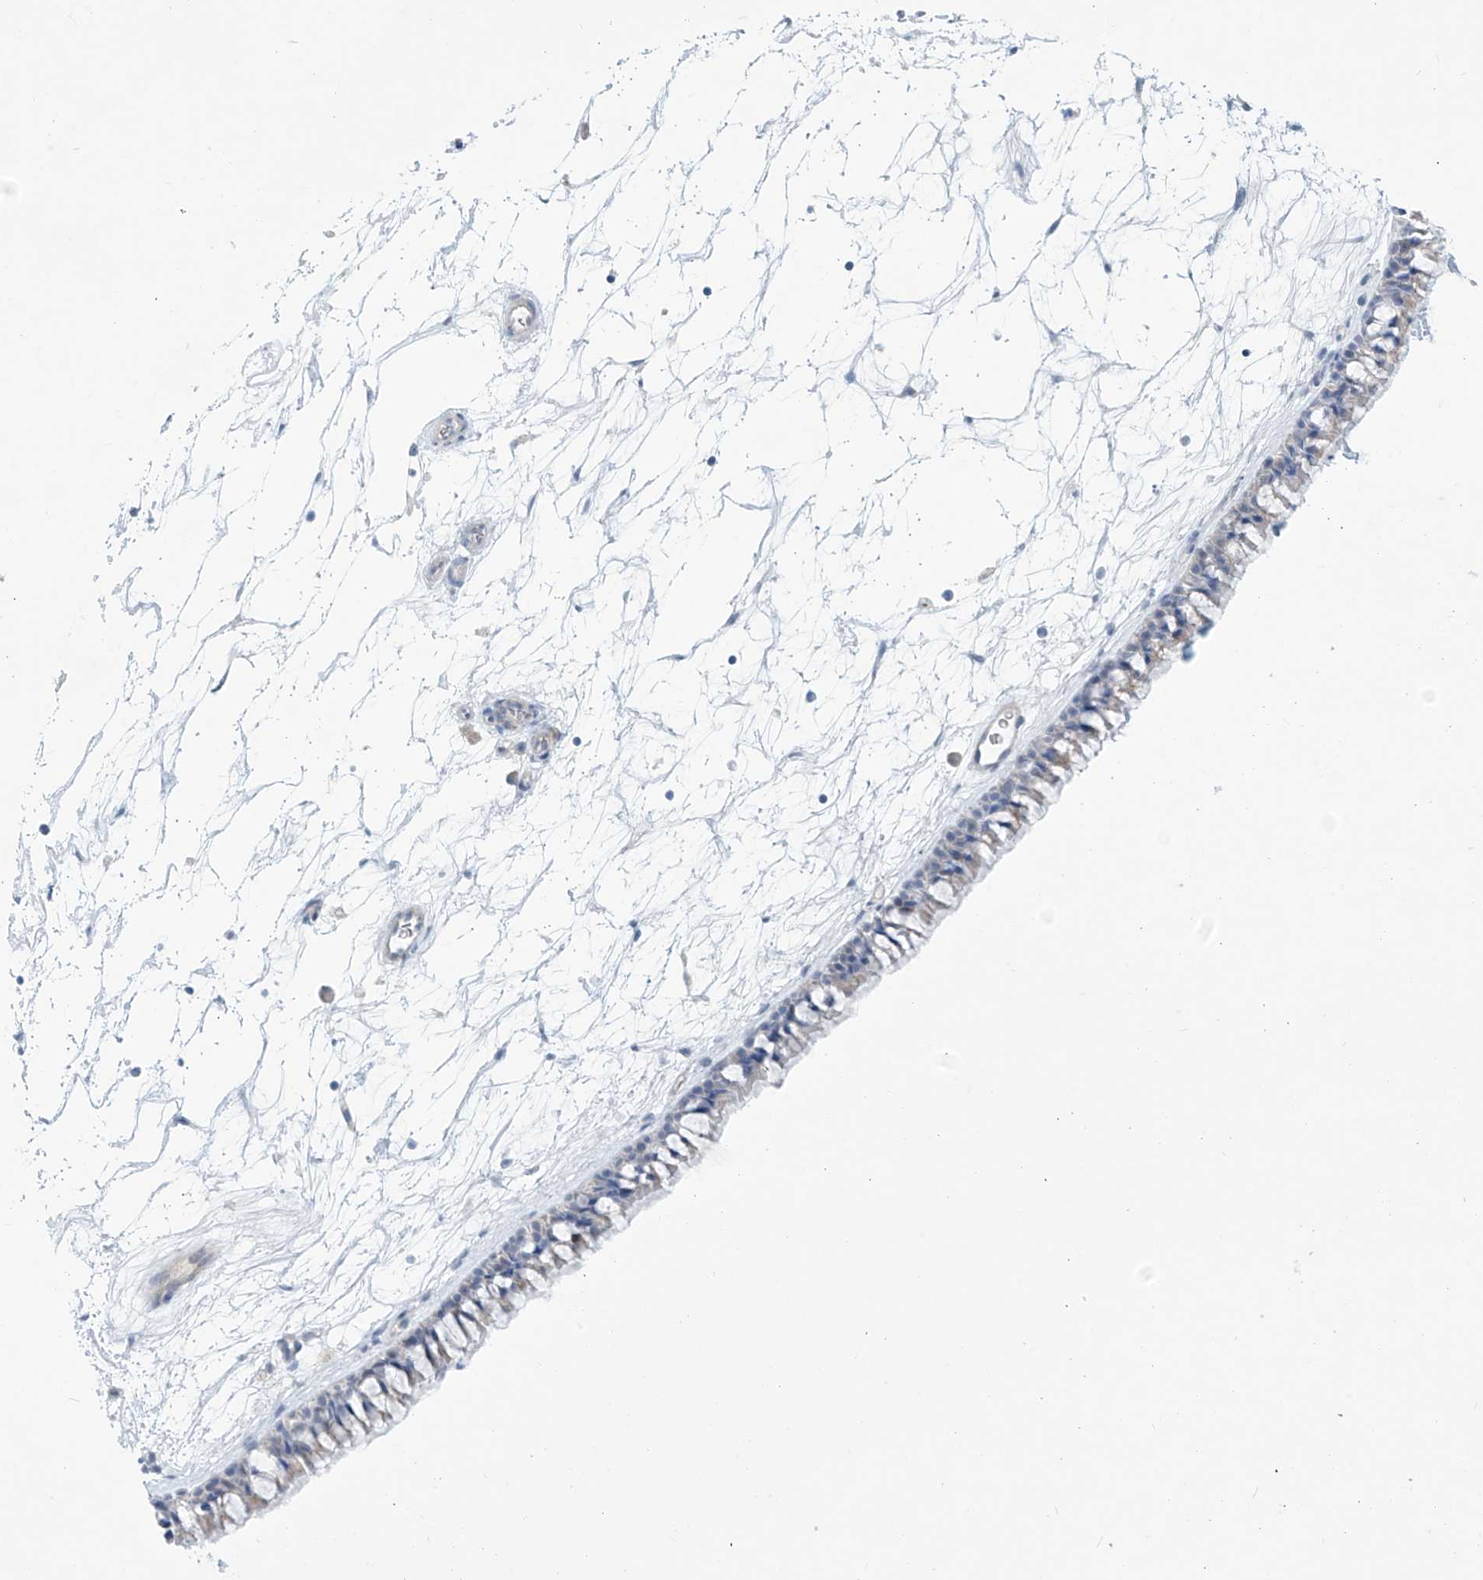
{"staining": {"intensity": "negative", "quantity": "none", "location": "none"}, "tissue": "nasopharynx", "cell_type": "Respiratory epithelial cells", "image_type": "normal", "snomed": [{"axis": "morphology", "description": "Normal tissue, NOS"}, {"axis": "topography", "description": "Nasopharynx"}], "caption": "Immunohistochemical staining of unremarkable nasopharynx exhibits no significant expression in respiratory epithelial cells.", "gene": "SLC35A5", "patient": {"sex": "male", "age": 64}}